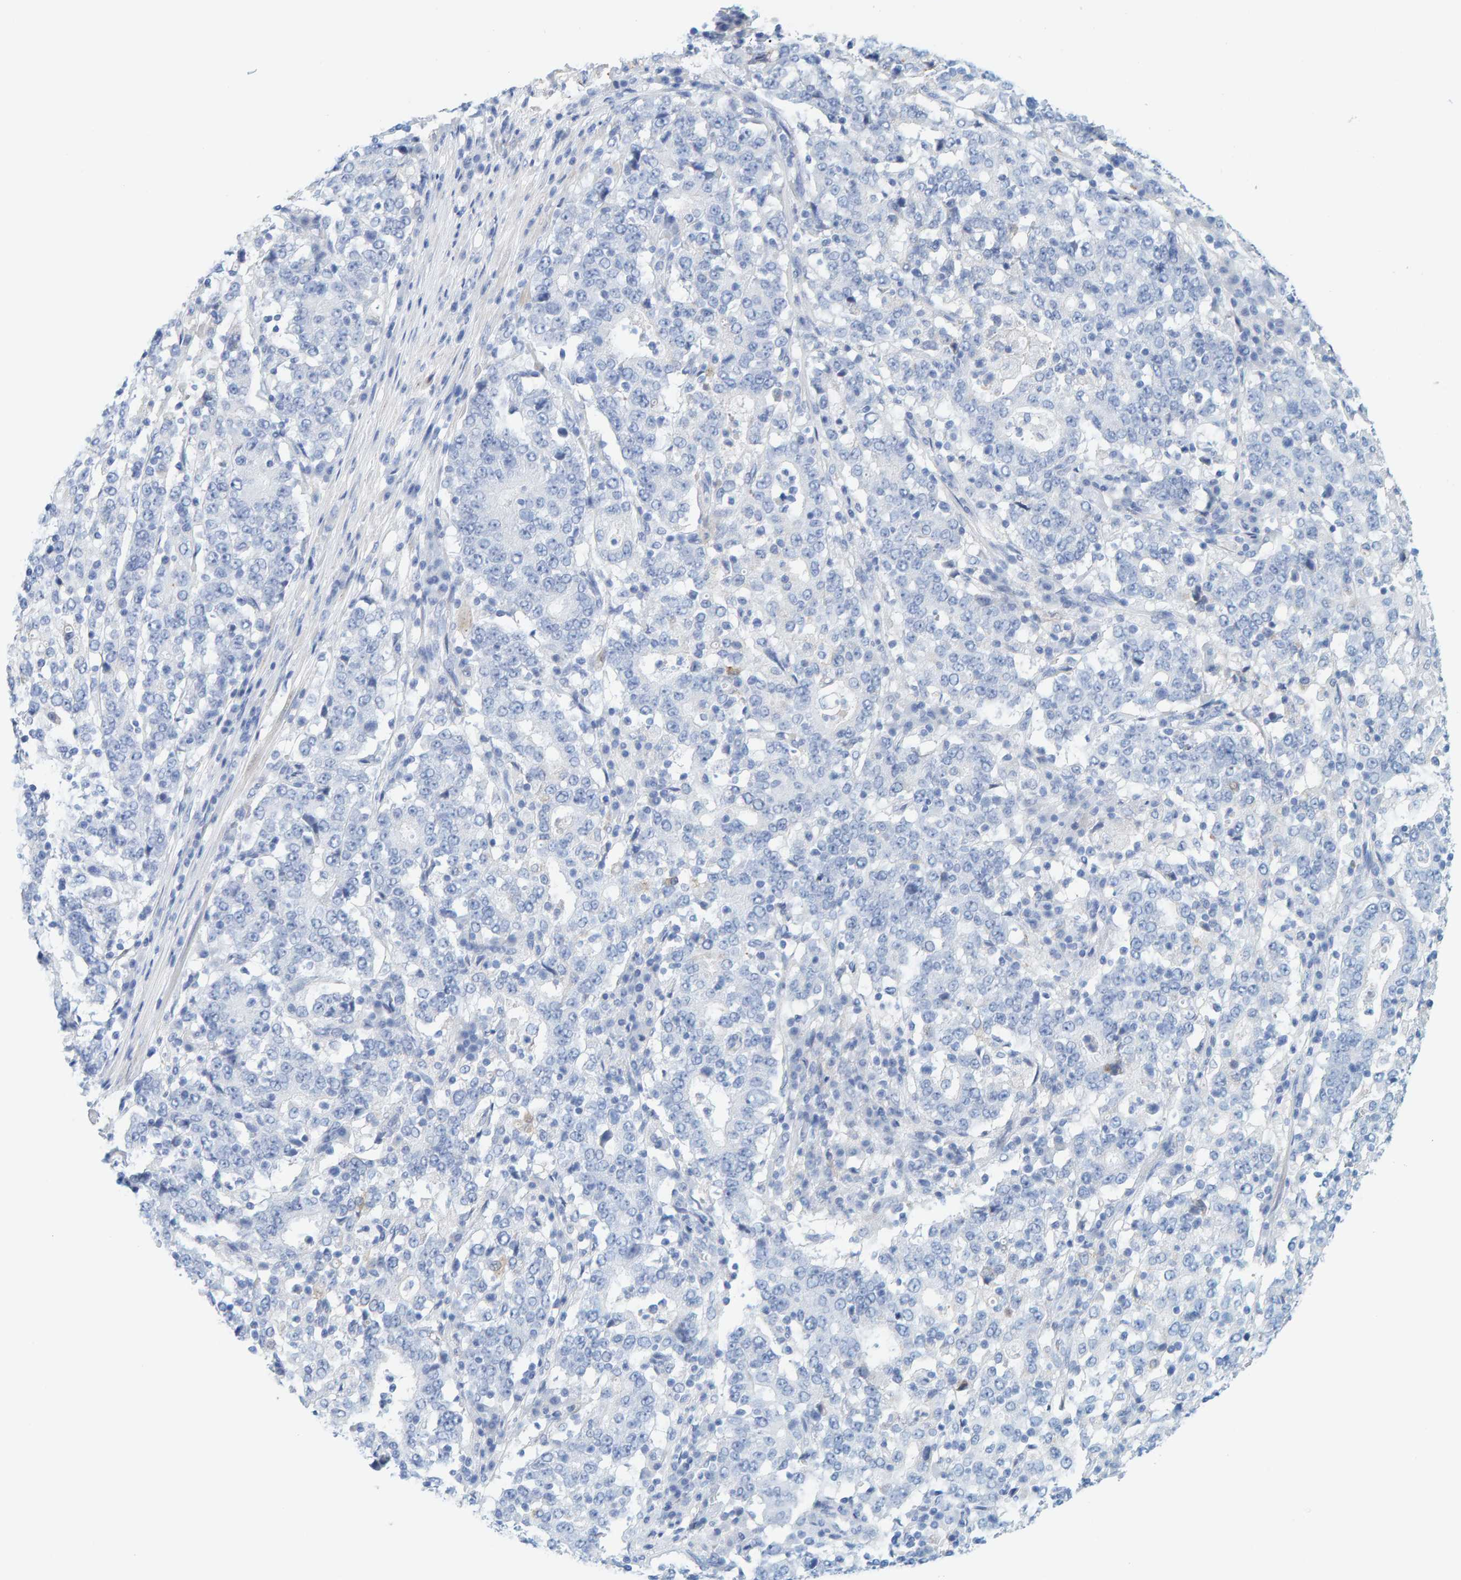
{"staining": {"intensity": "negative", "quantity": "none", "location": "none"}, "tissue": "stomach cancer", "cell_type": "Tumor cells", "image_type": "cancer", "snomed": [{"axis": "morphology", "description": "Adenocarcinoma, NOS"}, {"axis": "topography", "description": "Stomach"}], "caption": "Protein analysis of adenocarcinoma (stomach) exhibits no significant staining in tumor cells.", "gene": "KLHL11", "patient": {"sex": "male", "age": 59}}